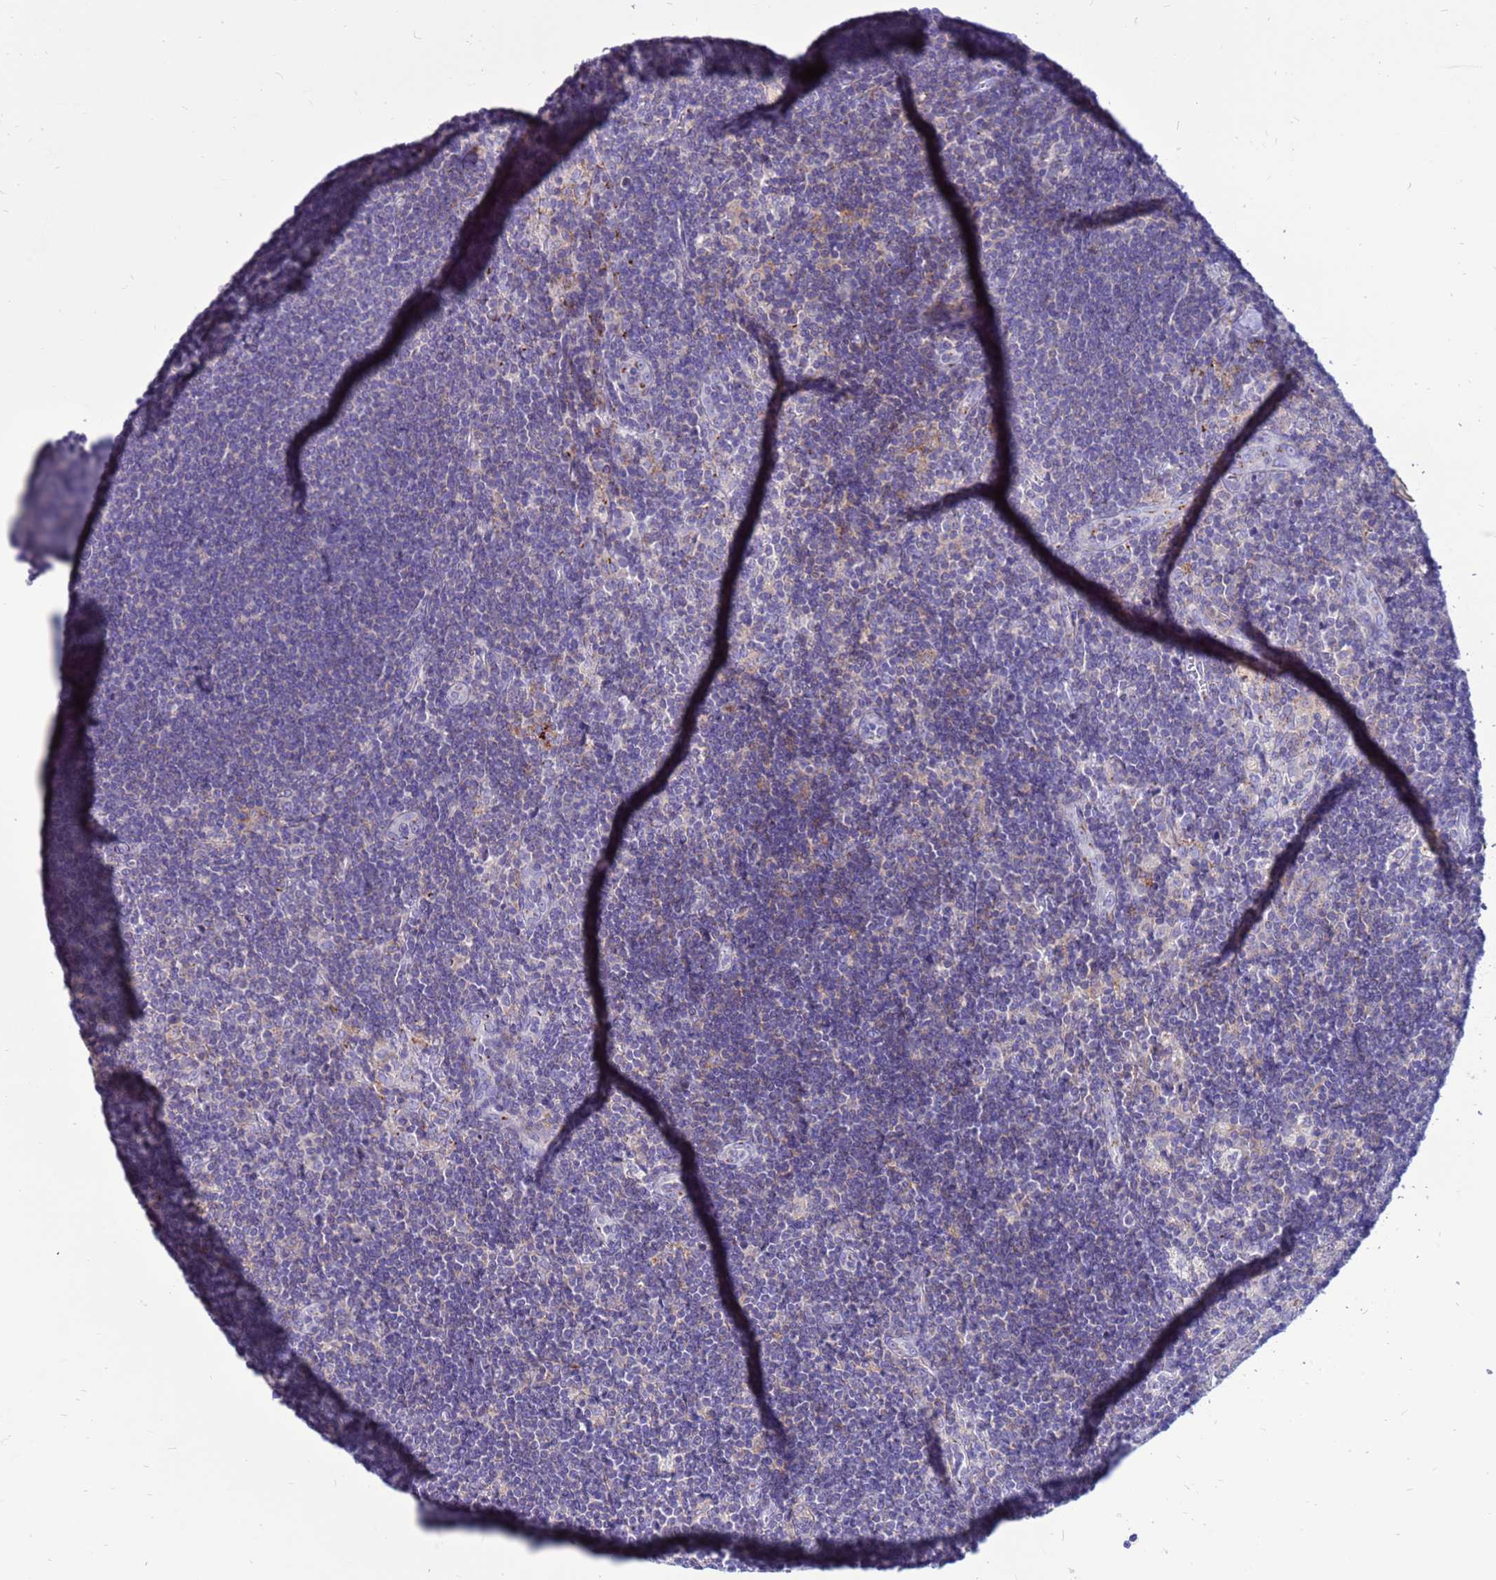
{"staining": {"intensity": "negative", "quantity": "none", "location": "none"}, "tissue": "lymph node", "cell_type": "Non-germinal center cells", "image_type": "normal", "snomed": [{"axis": "morphology", "description": "Normal tissue, NOS"}, {"axis": "topography", "description": "Lymph node"}], "caption": "The micrograph demonstrates no significant staining in non-germinal center cells of lymph node.", "gene": "PDE10A", "patient": {"sex": "male", "age": 24}}